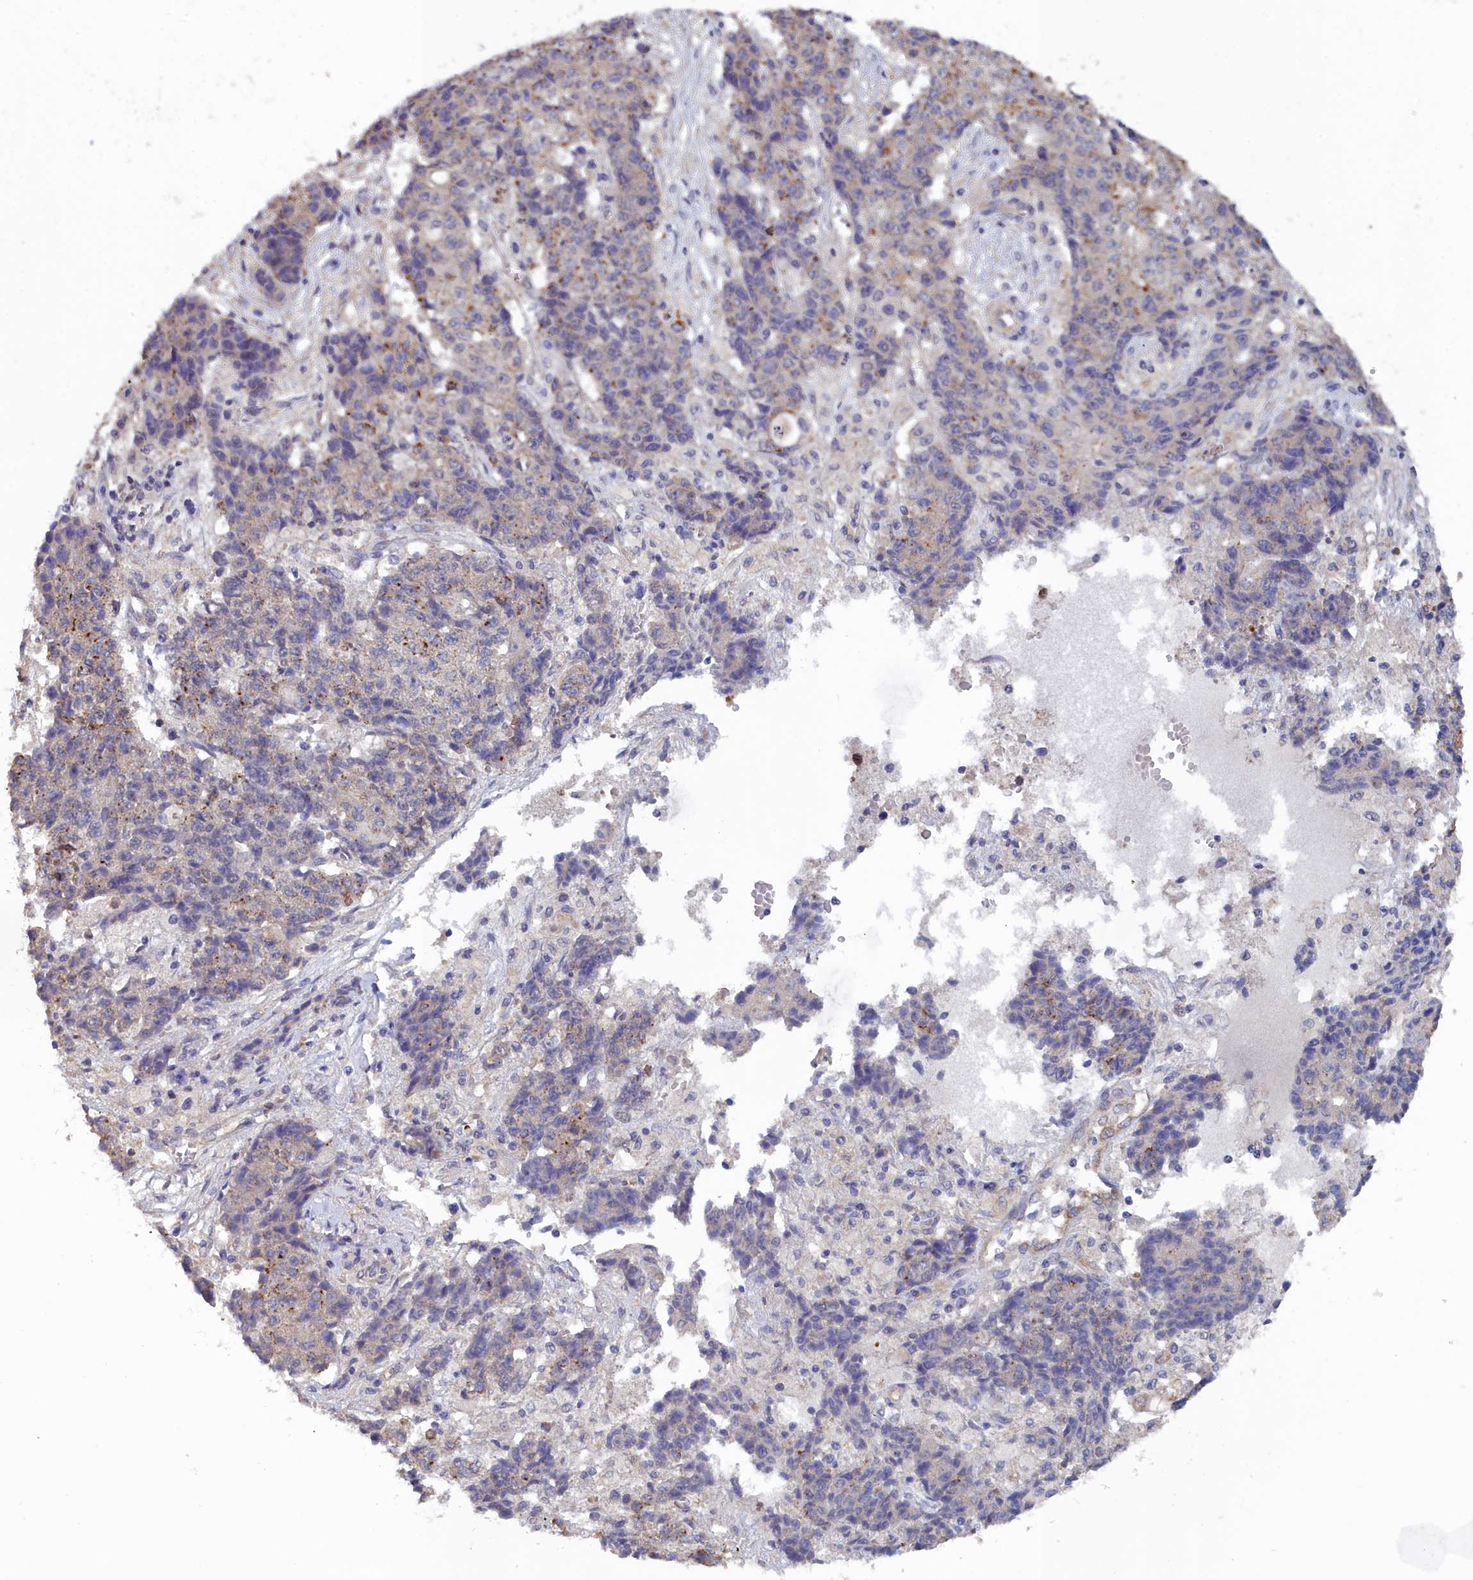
{"staining": {"intensity": "negative", "quantity": "none", "location": "none"}, "tissue": "ovarian cancer", "cell_type": "Tumor cells", "image_type": "cancer", "snomed": [{"axis": "morphology", "description": "Carcinoma, endometroid"}, {"axis": "topography", "description": "Ovary"}], "caption": "Tumor cells are negative for protein expression in human ovarian cancer (endometroid carcinoma).", "gene": "RDX", "patient": {"sex": "female", "age": 42}}